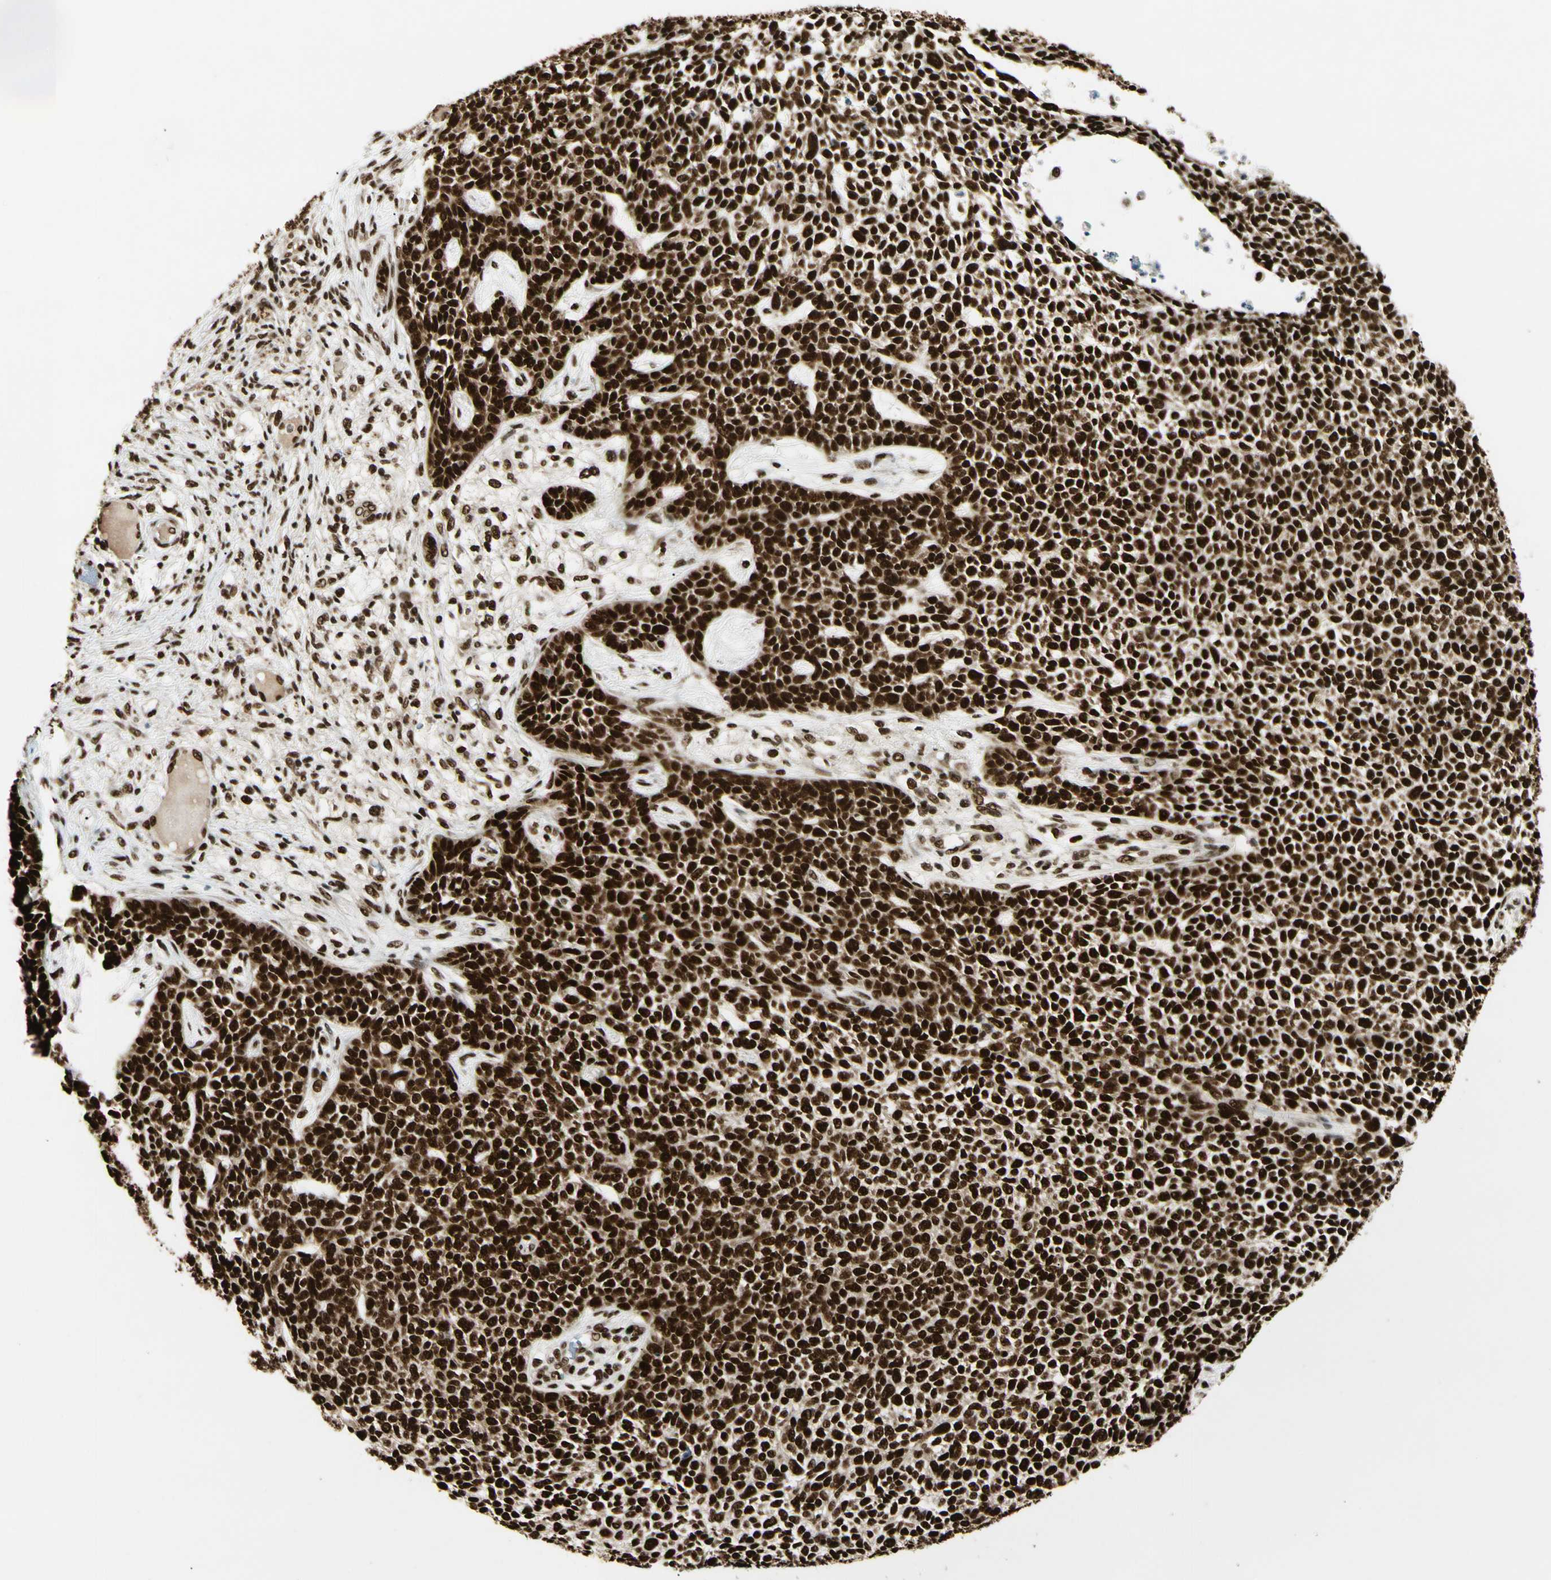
{"staining": {"intensity": "strong", "quantity": ">75%", "location": "cytoplasmic/membranous,nuclear"}, "tissue": "skin cancer", "cell_type": "Tumor cells", "image_type": "cancer", "snomed": [{"axis": "morphology", "description": "Basal cell carcinoma"}, {"axis": "topography", "description": "Skin"}], "caption": "Skin cancer (basal cell carcinoma) tissue exhibits strong cytoplasmic/membranous and nuclear positivity in about >75% of tumor cells (brown staining indicates protein expression, while blue staining denotes nuclei).", "gene": "FUS", "patient": {"sex": "female", "age": 84}}